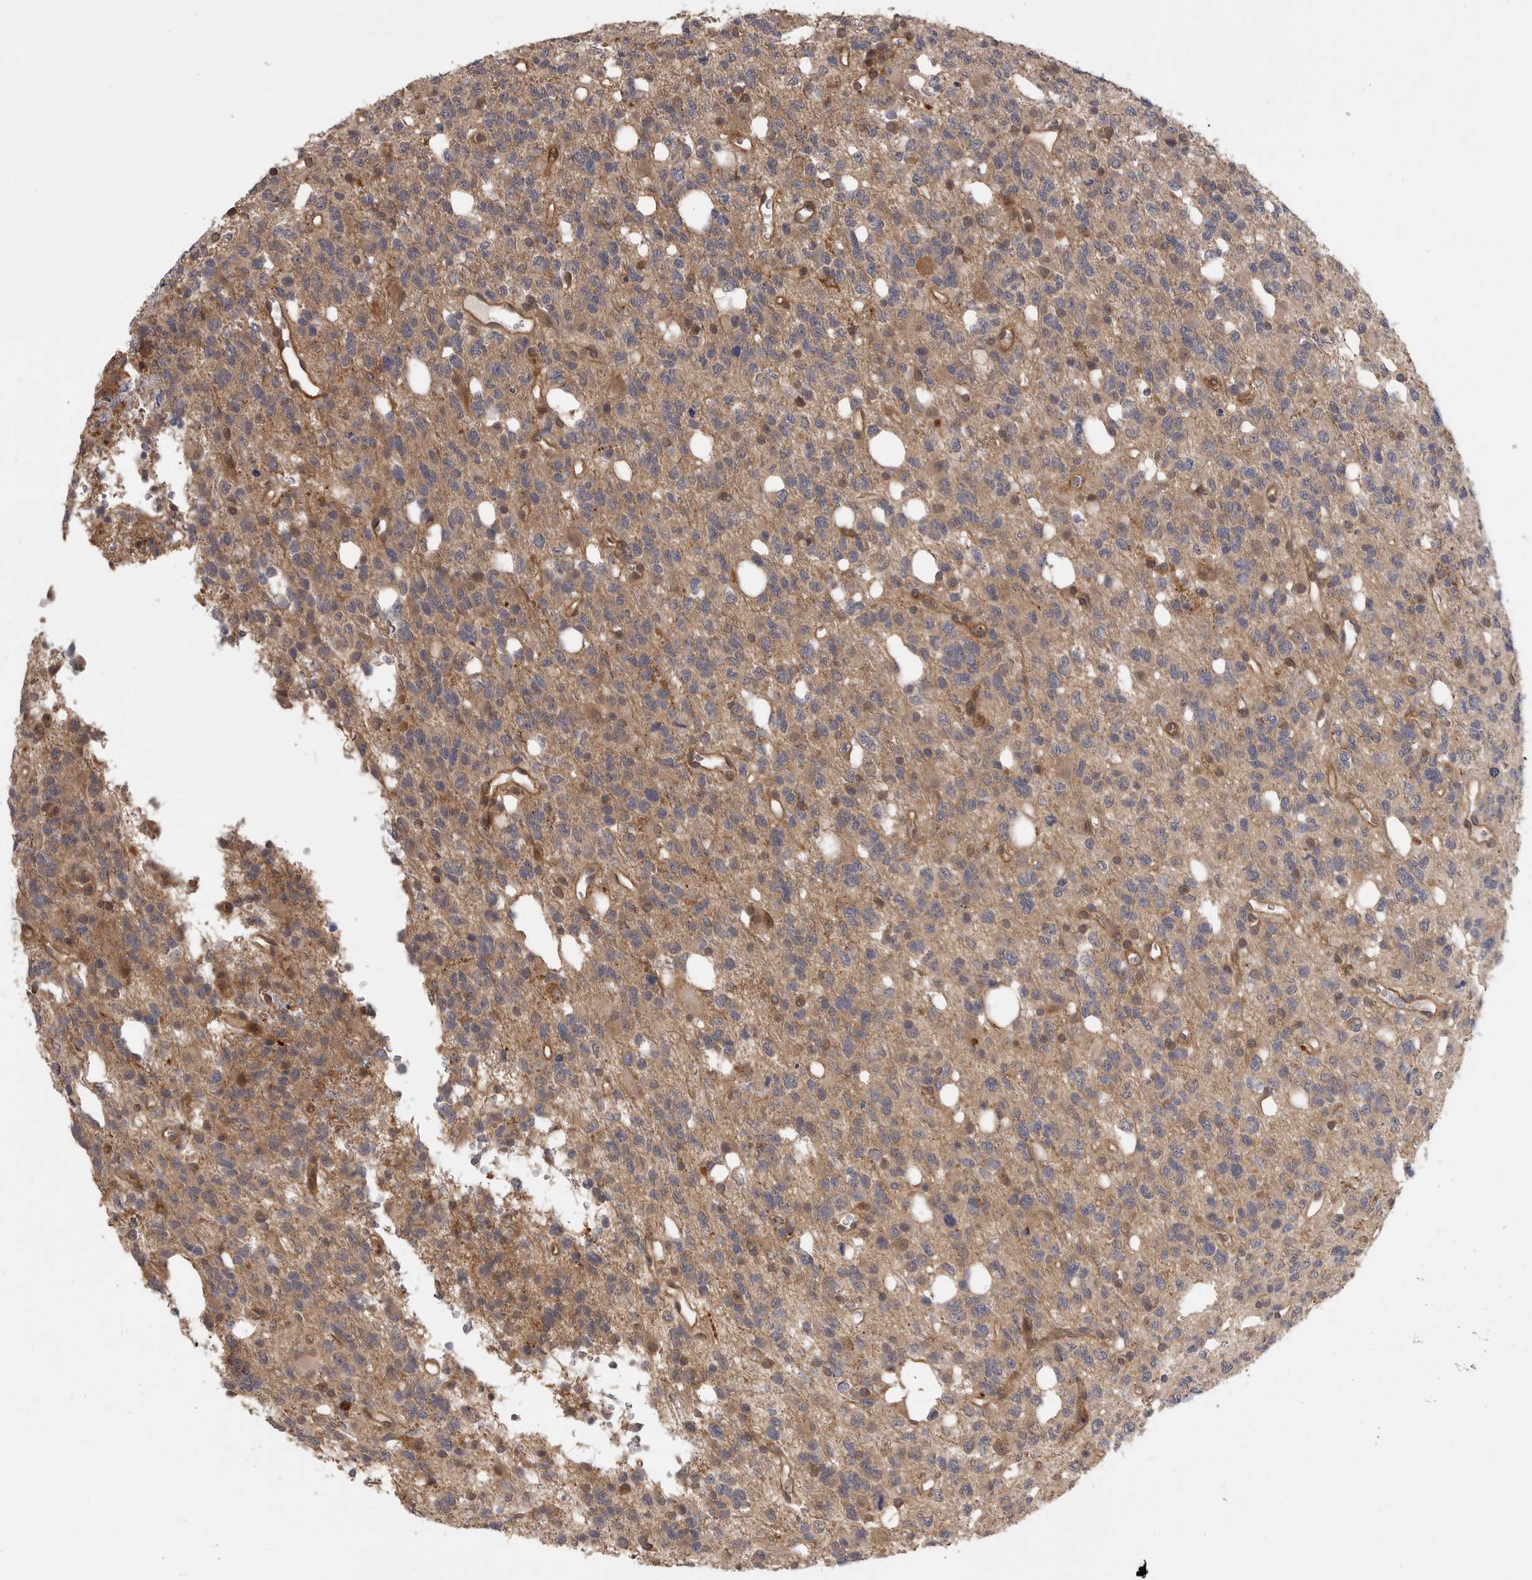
{"staining": {"intensity": "weak", "quantity": ">75%", "location": "cytoplasmic/membranous"}, "tissue": "glioma", "cell_type": "Tumor cells", "image_type": "cancer", "snomed": [{"axis": "morphology", "description": "Glioma, malignant, High grade"}, {"axis": "topography", "description": "Brain"}], "caption": "High-magnification brightfield microscopy of malignant glioma (high-grade) stained with DAB (brown) and counterstained with hematoxylin (blue). tumor cells exhibit weak cytoplasmic/membranous expression is seen in approximately>75% of cells.", "gene": "ZNF232", "patient": {"sex": "female", "age": 62}}